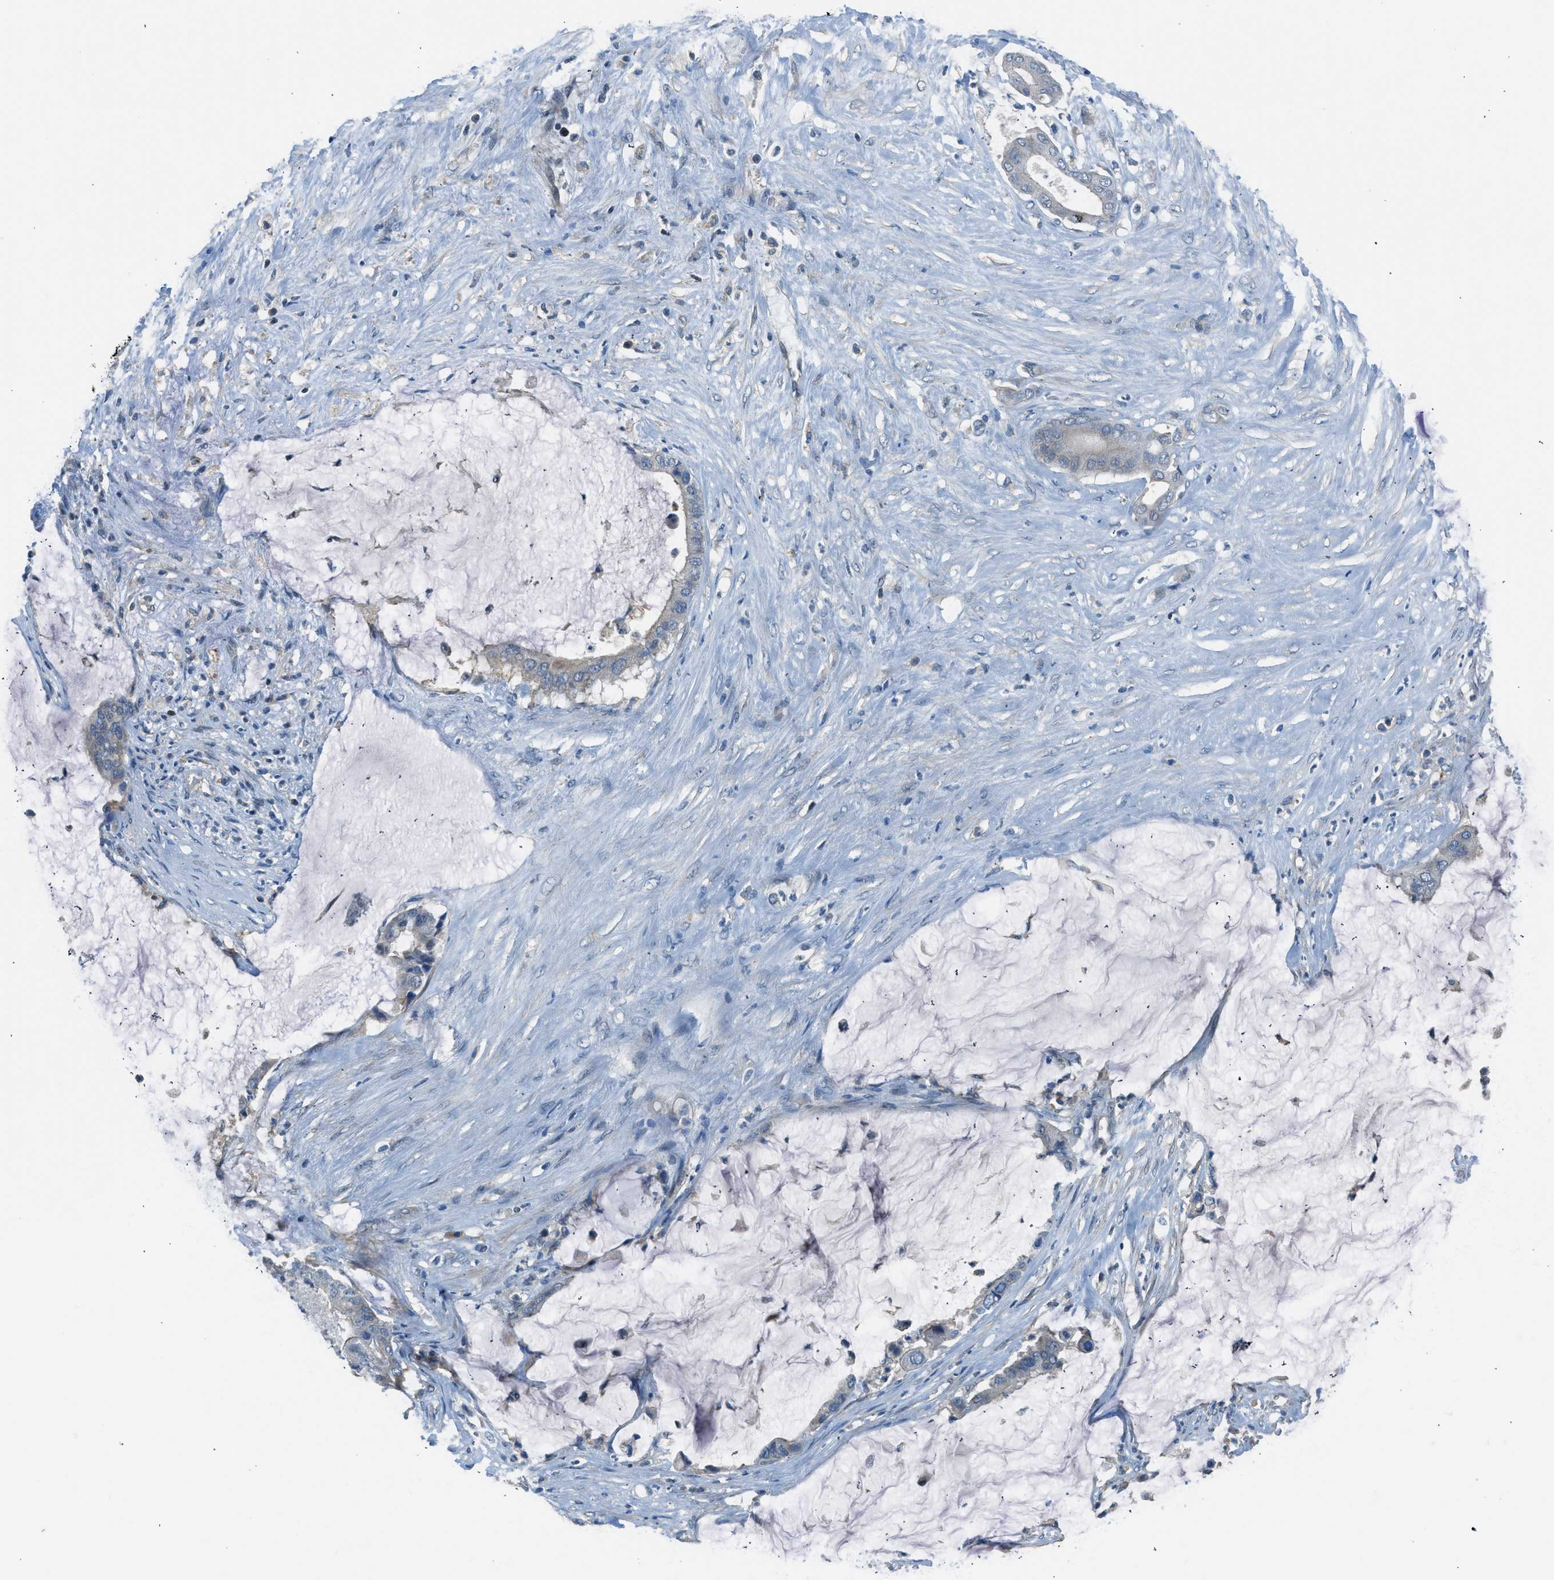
{"staining": {"intensity": "weak", "quantity": "<25%", "location": "cytoplasmic/membranous"}, "tissue": "pancreatic cancer", "cell_type": "Tumor cells", "image_type": "cancer", "snomed": [{"axis": "morphology", "description": "Adenocarcinoma, NOS"}, {"axis": "topography", "description": "Pancreas"}], "caption": "Immunohistochemistry of human pancreatic cancer (adenocarcinoma) displays no positivity in tumor cells. (Stains: DAB (3,3'-diaminobenzidine) immunohistochemistry (IHC) with hematoxylin counter stain, Microscopy: brightfield microscopy at high magnification).", "gene": "LMLN", "patient": {"sex": "male", "age": 41}}